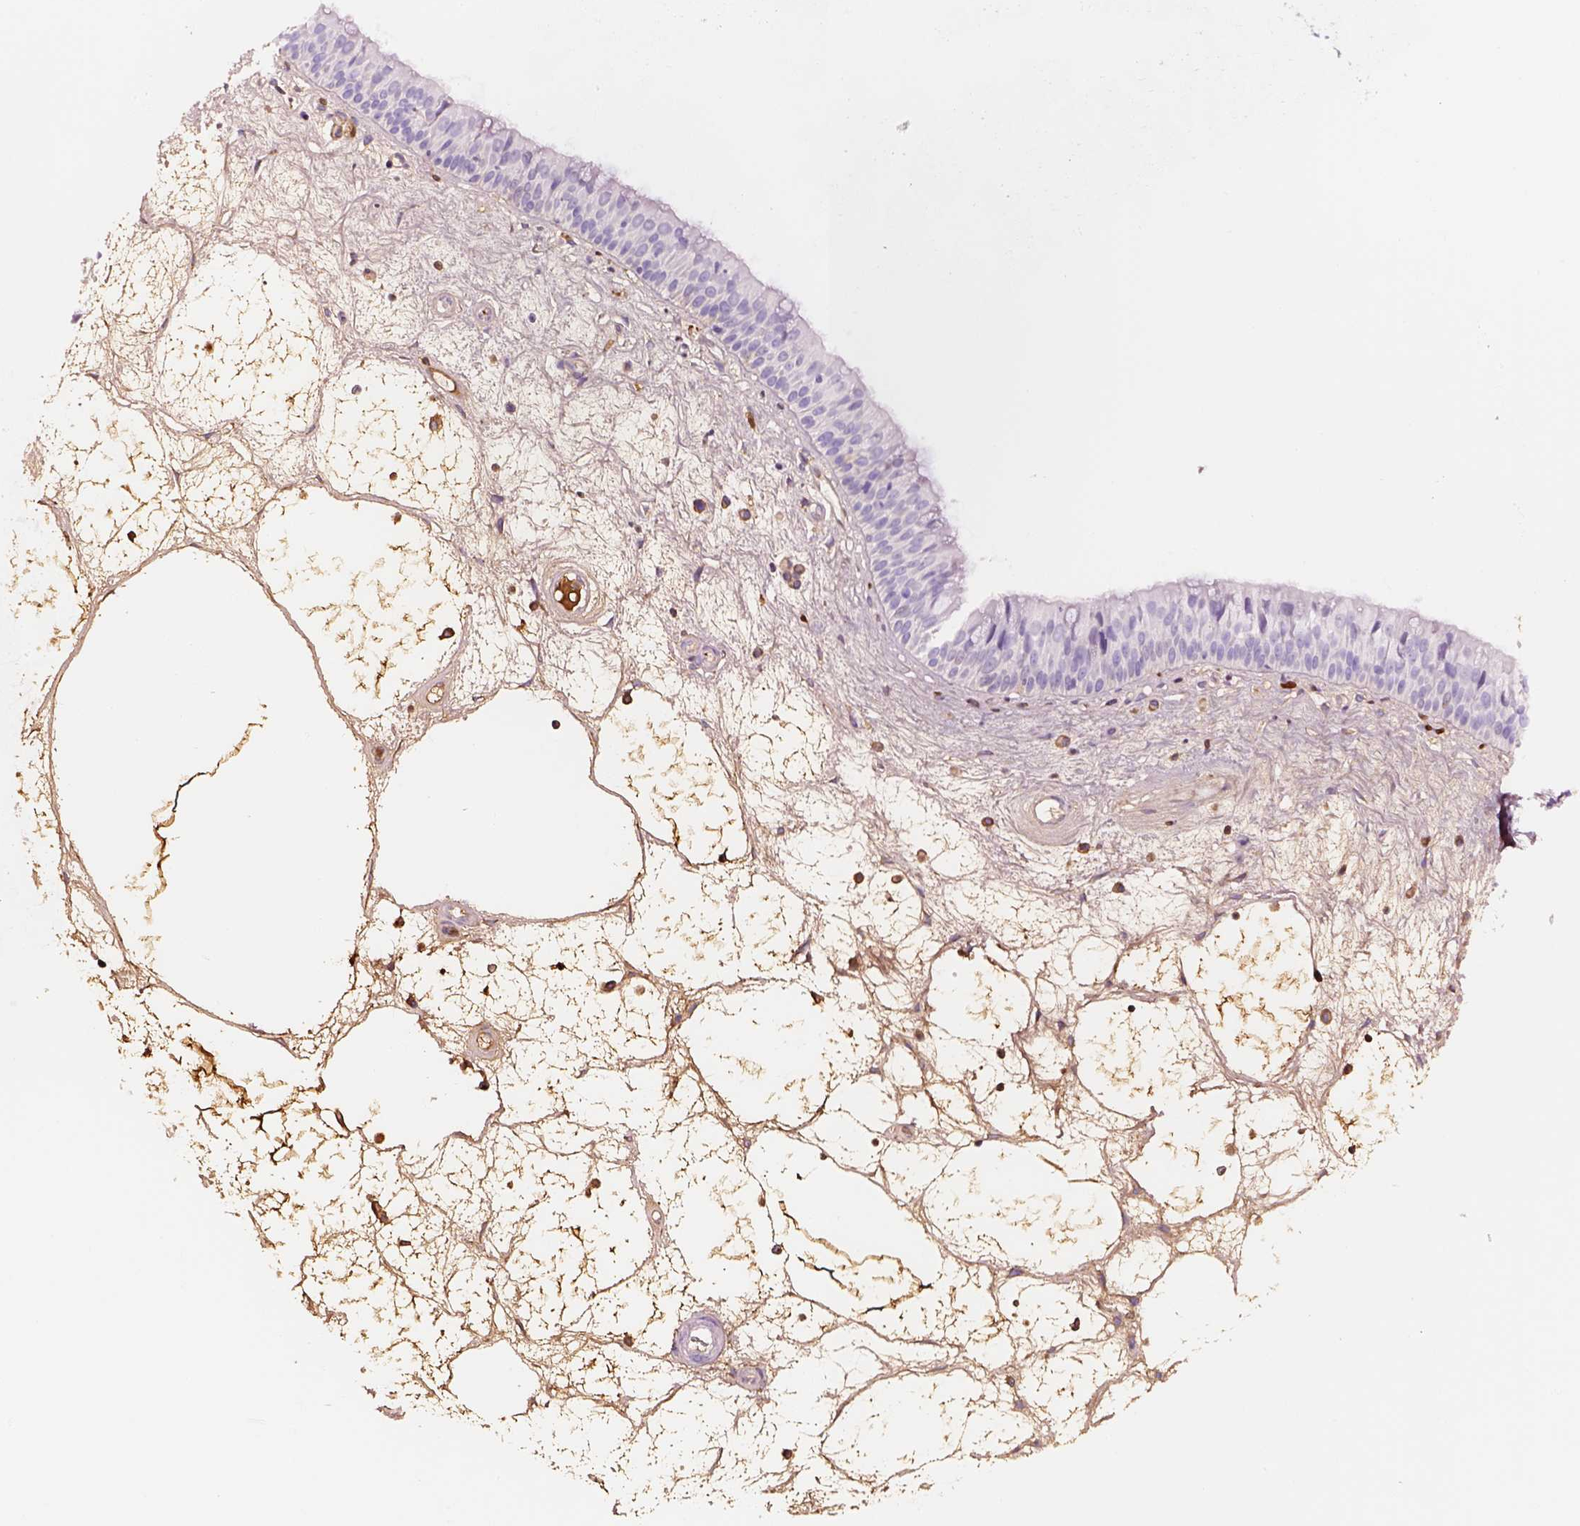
{"staining": {"intensity": "negative", "quantity": "none", "location": "none"}, "tissue": "nasopharynx", "cell_type": "Respiratory epithelial cells", "image_type": "normal", "snomed": [{"axis": "morphology", "description": "Normal tissue, NOS"}, {"axis": "topography", "description": "Nasopharynx"}], "caption": "Immunohistochemistry (IHC) of benign human nasopharynx demonstrates no positivity in respiratory epithelial cells.", "gene": "TF", "patient": {"sex": "male", "age": 69}}